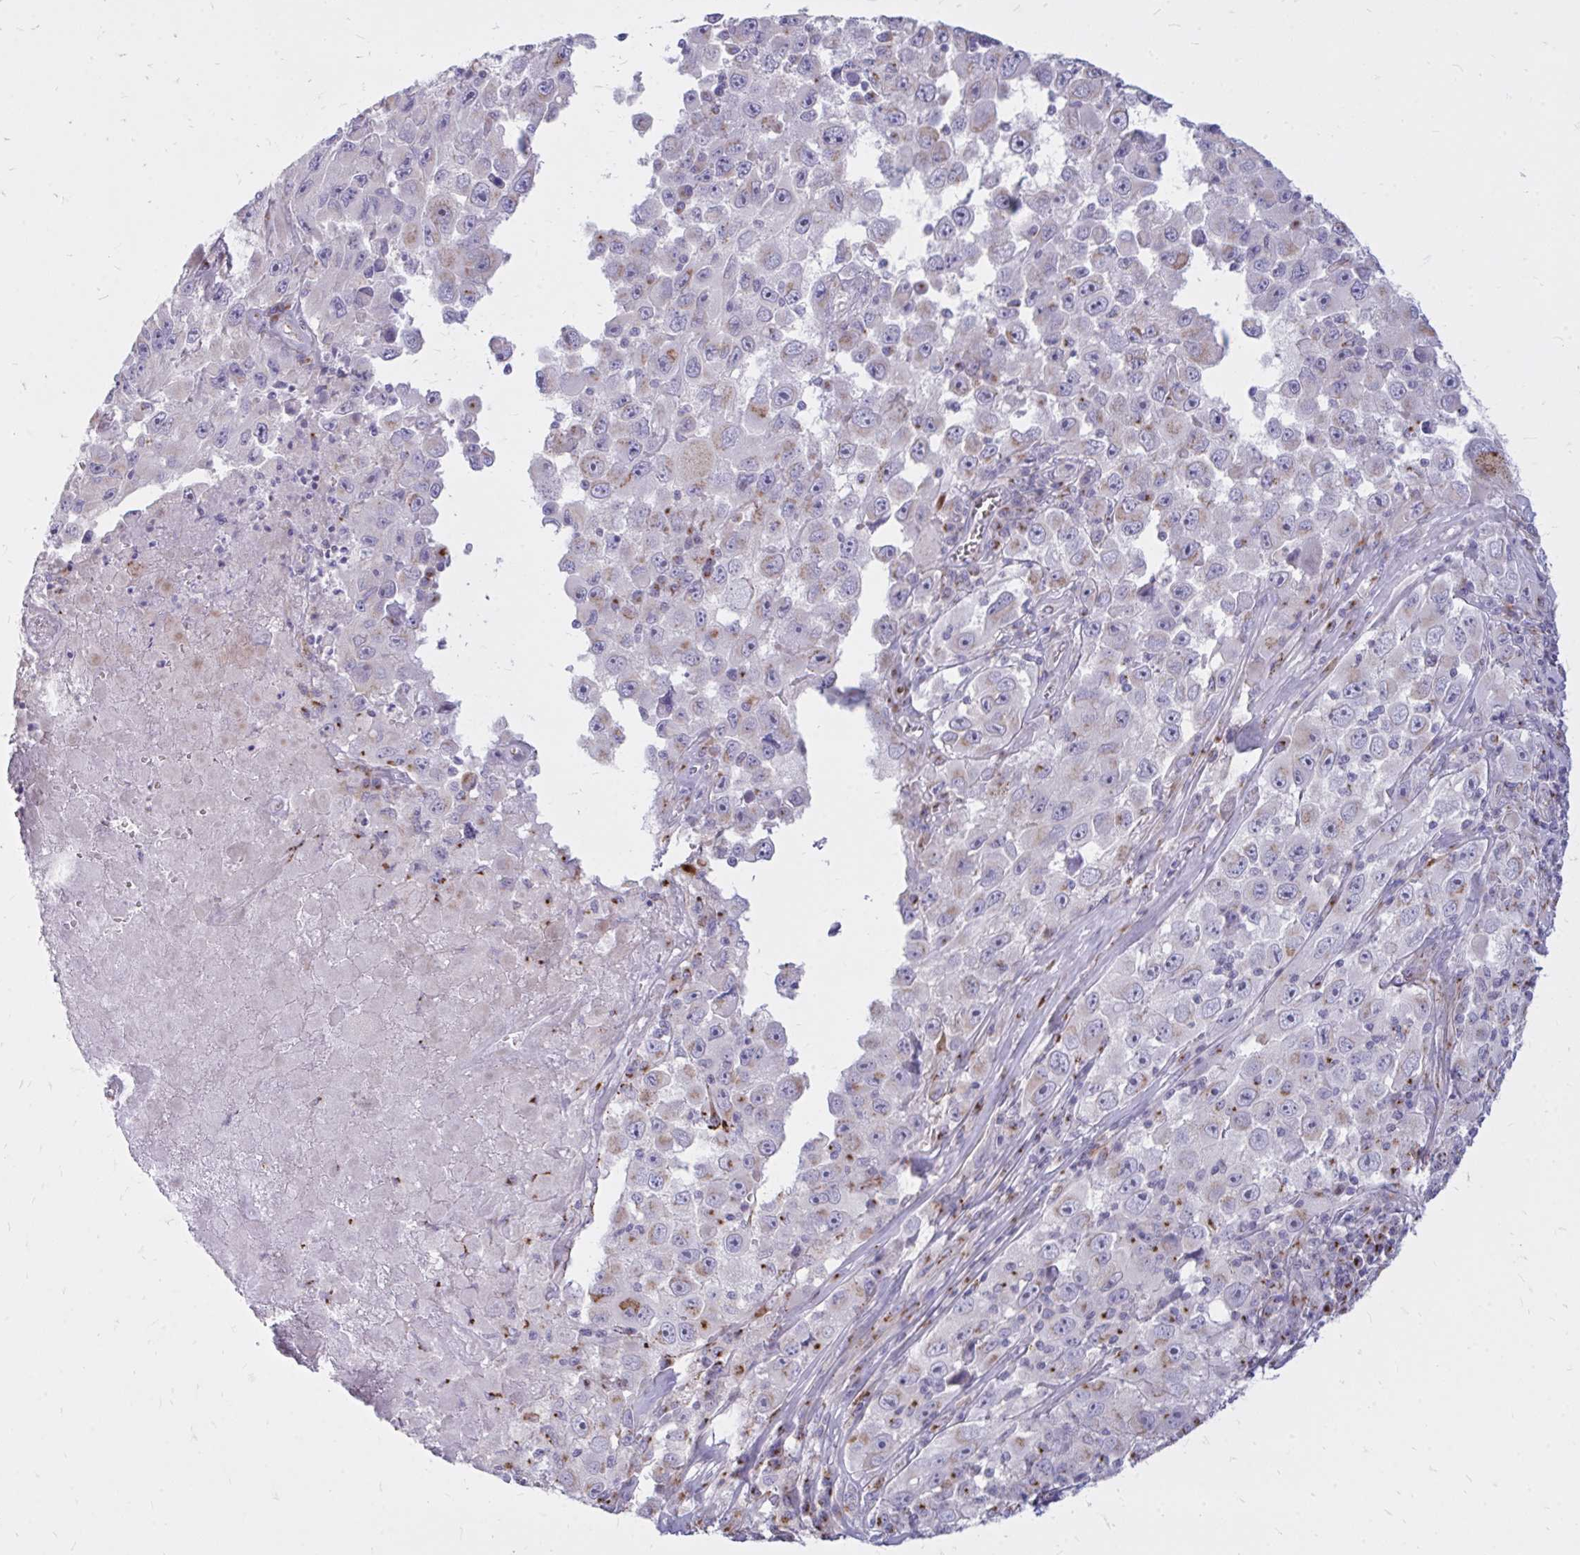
{"staining": {"intensity": "weak", "quantity": "<25%", "location": "cytoplasmic/membranous"}, "tissue": "melanoma", "cell_type": "Tumor cells", "image_type": "cancer", "snomed": [{"axis": "morphology", "description": "Malignant melanoma, Metastatic site"}, {"axis": "topography", "description": "Lymph node"}], "caption": "DAB (3,3'-diaminobenzidine) immunohistochemical staining of human malignant melanoma (metastatic site) reveals no significant positivity in tumor cells.", "gene": "RAB6B", "patient": {"sex": "female", "age": 67}}